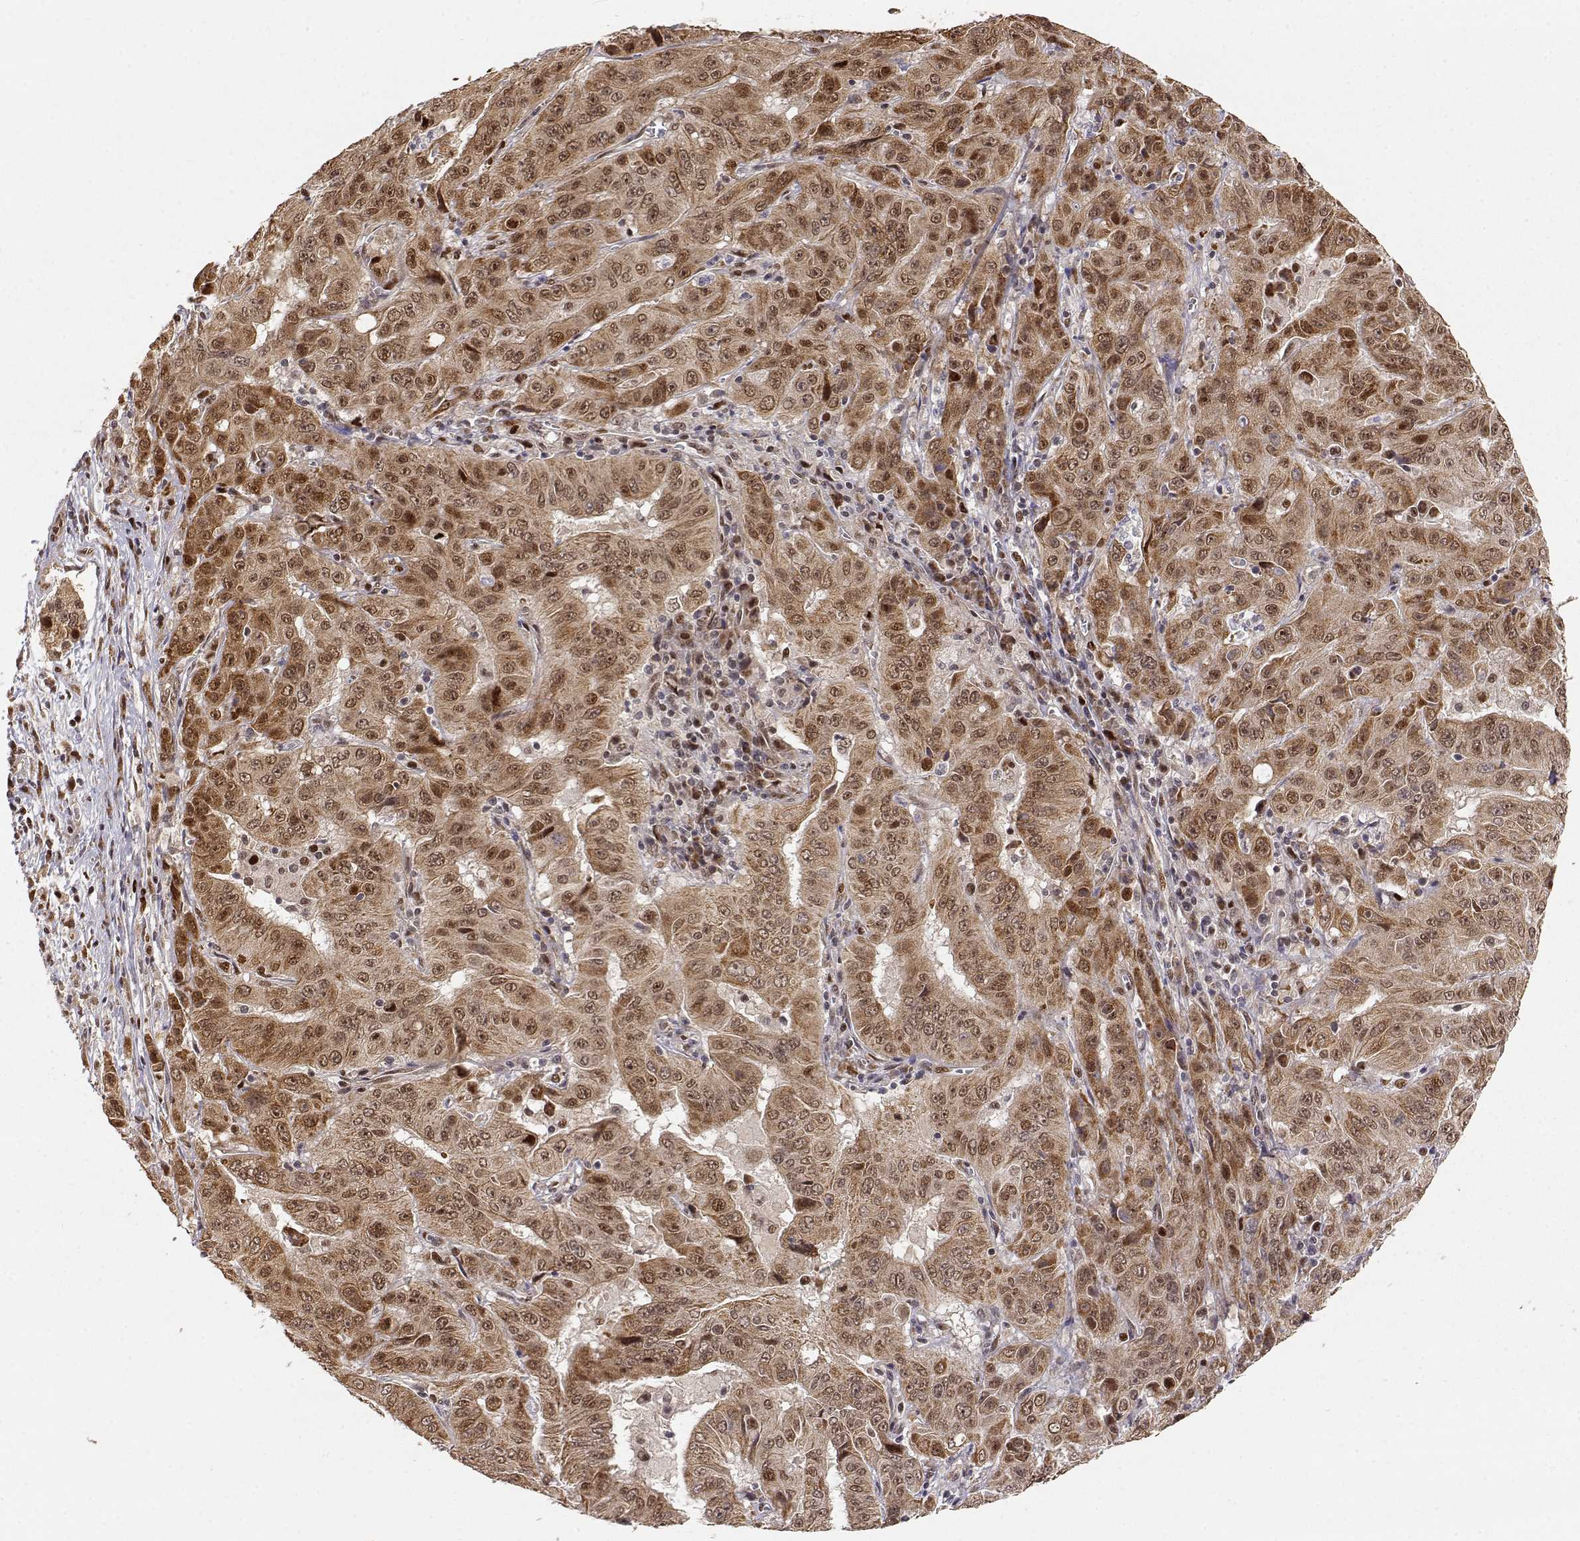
{"staining": {"intensity": "strong", "quantity": "<25%", "location": "cytoplasmic/membranous,nuclear"}, "tissue": "pancreatic cancer", "cell_type": "Tumor cells", "image_type": "cancer", "snomed": [{"axis": "morphology", "description": "Adenocarcinoma, NOS"}, {"axis": "topography", "description": "Pancreas"}], "caption": "Strong cytoplasmic/membranous and nuclear staining for a protein is appreciated in about <25% of tumor cells of adenocarcinoma (pancreatic) using IHC.", "gene": "BRCA1", "patient": {"sex": "male", "age": 63}}